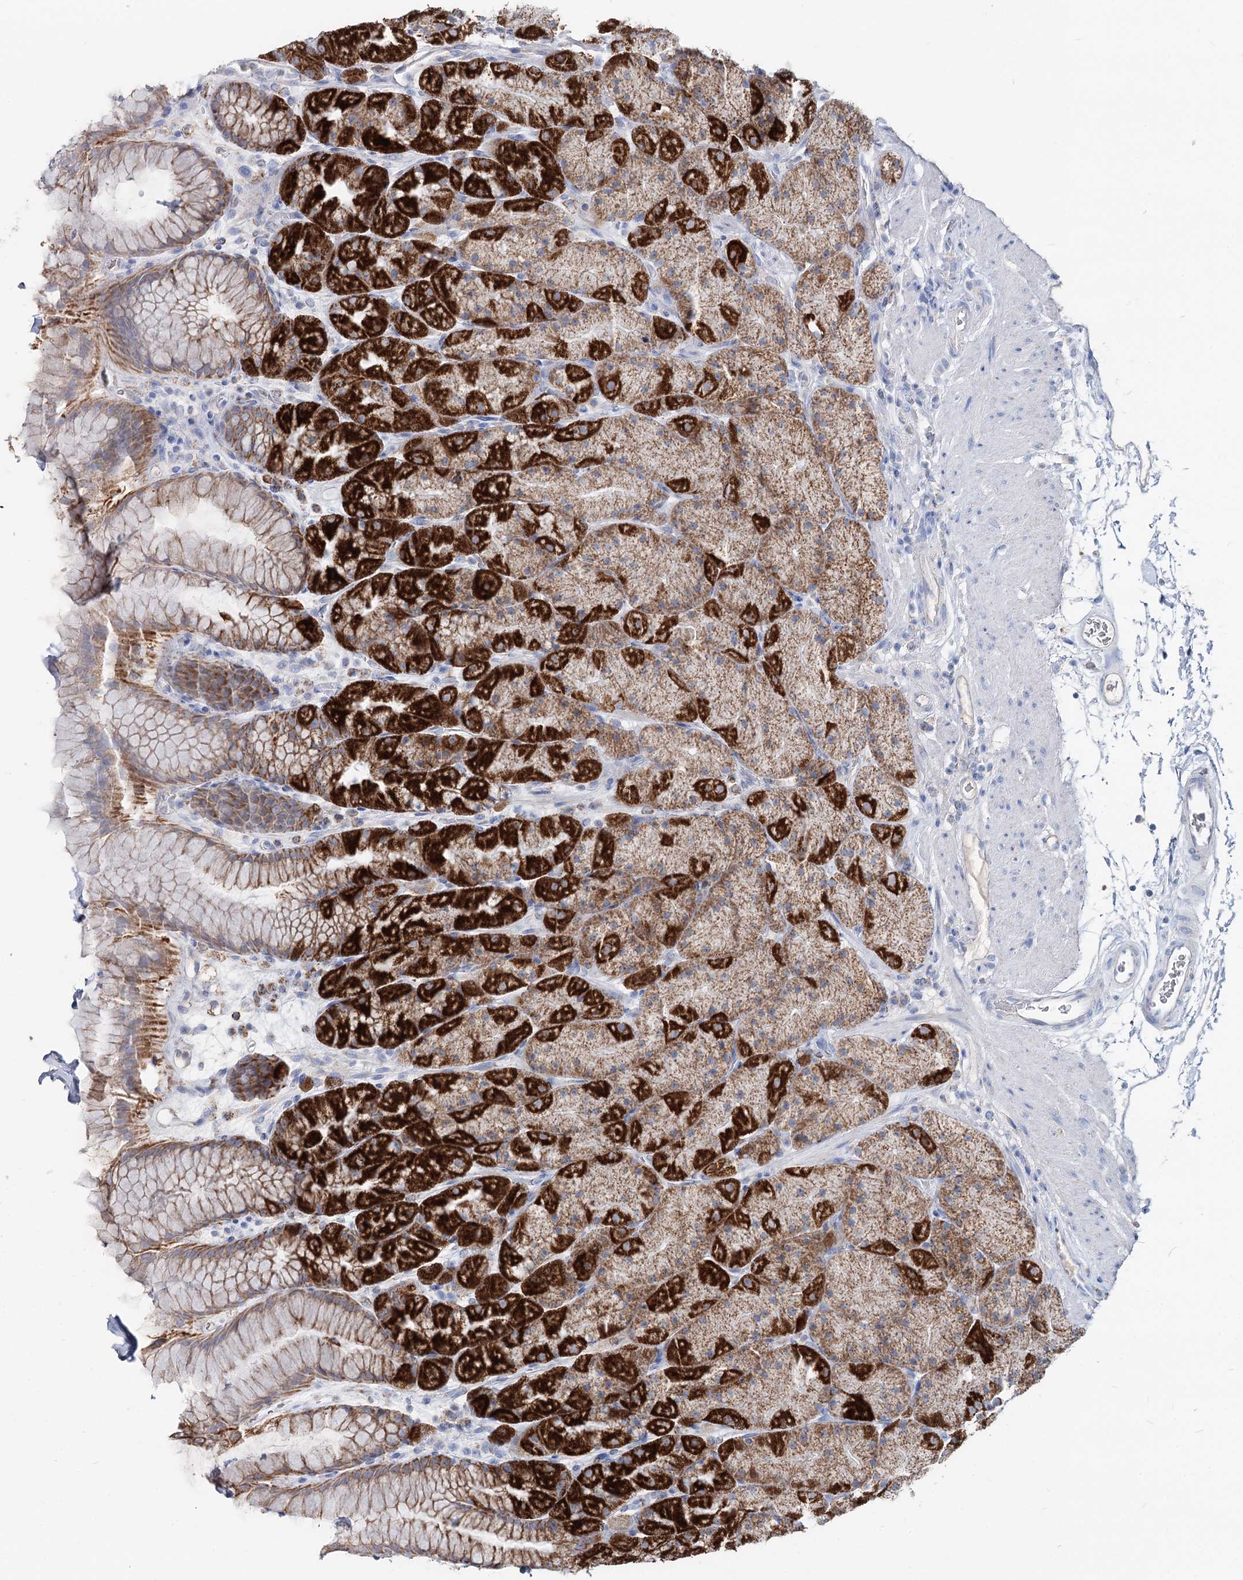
{"staining": {"intensity": "strong", "quantity": "25%-75%", "location": "cytoplasmic/membranous"}, "tissue": "stomach", "cell_type": "Glandular cells", "image_type": "normal", "snomed": [{"axis": "morphology", "description": "Normal tissue, NOS"}, {"axis": "topography", "description": "Stomach, upper"}, {"axis": "topography", "description": "Stomach, lower"}], "caption": "Protein expression by immunohistochemistry (IHC) shows strong cytoplasmic/membranous expression in about 25%-75% of glandular cells in normal stomach.", "gene": "MCCC2", "patient": {"sex": "male", "age": 67}}